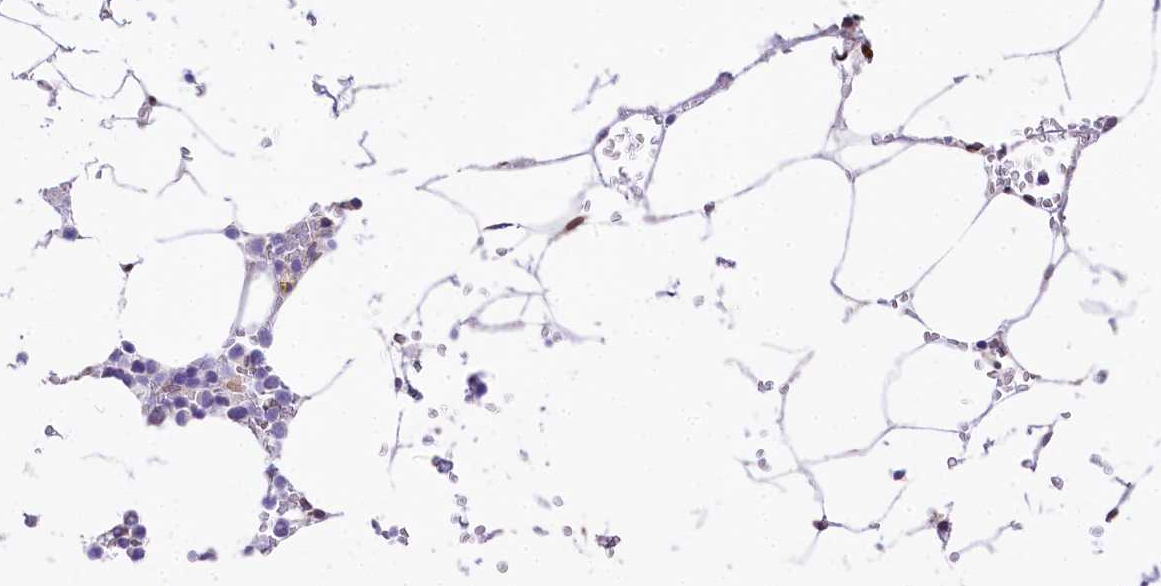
{"staining": {"intensity": "negative", "quantity": "none", "location": "none"}, "tissue": "bone marrow", "cell_type": "Hematopoietic cells", "image_type": "normal", "snomed": [{"axis": "morphology", "description": "Normal tissue, NOS"}, {"axis": "topography", "description": "Bone marrow"}], "caption": "Image shows no significant protein staining in hematopoietic cells of benign bone marrow.", "gene": "PPIP5K2", "patient": {"sex": "male", "age": 70}}